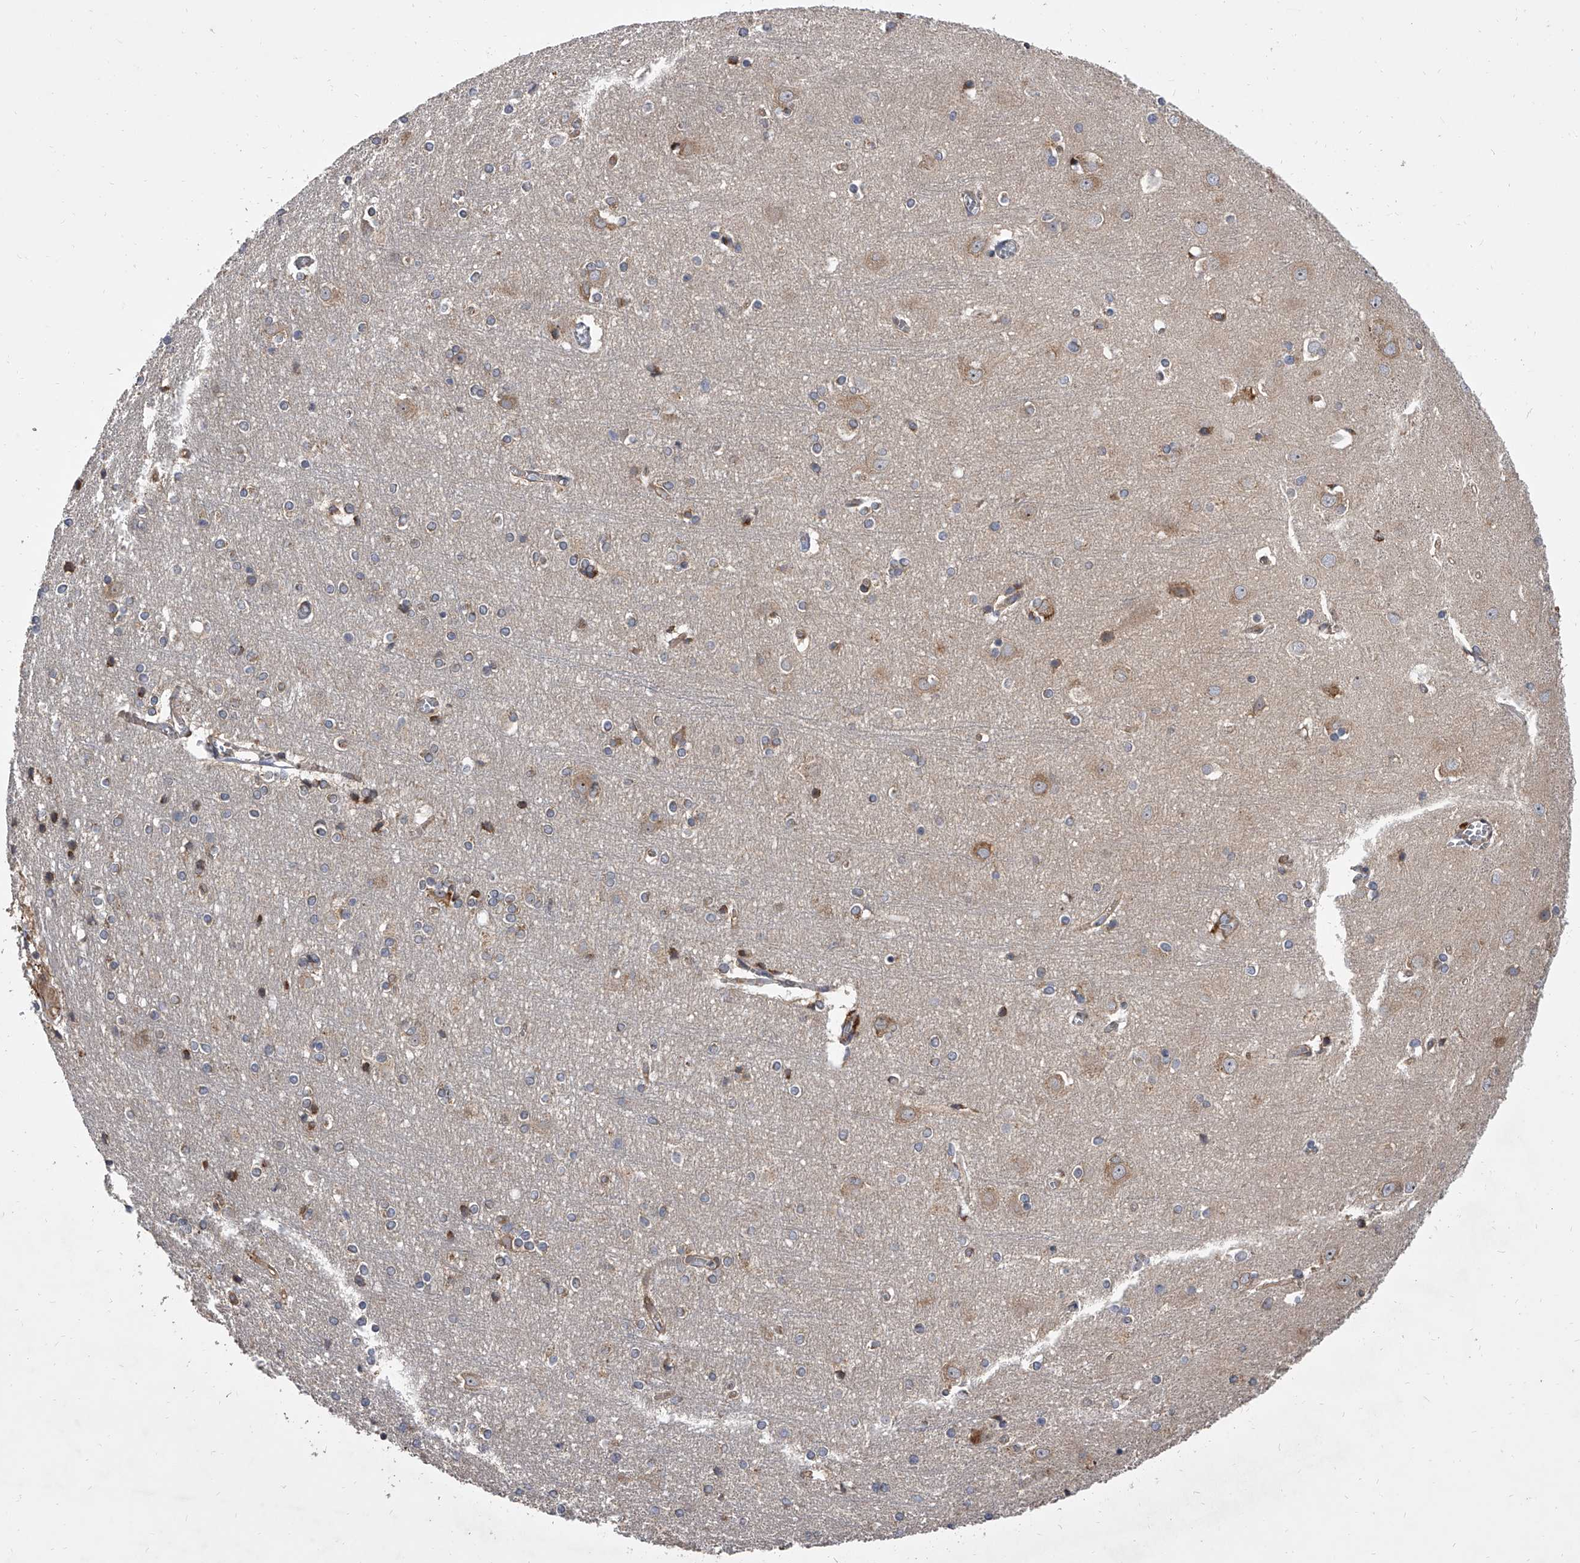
{"staining": {"intensity": "moderate", "quantity": ">75%", "location": "cytoplasmic/membranous"}, "tissue": "cerebral cortex", "cell_type": "Endothelial cells", "image_type": "normal", "snomed": [{"axis": "morphology", "description": "Normal tissue, NOS"}, {"axis": "topography", "description": "Cerebral cortex"}], "caption": "Cerebral cortex stained with DAB (3,3'-diaminobenzidine) IHC demonstrates medium levels of moderate cytoplasmic/membranous staining in approximately >75% of endothelial cells.", "gene": "EXOC4", "patient": {"sex": "male", "age": 54}}